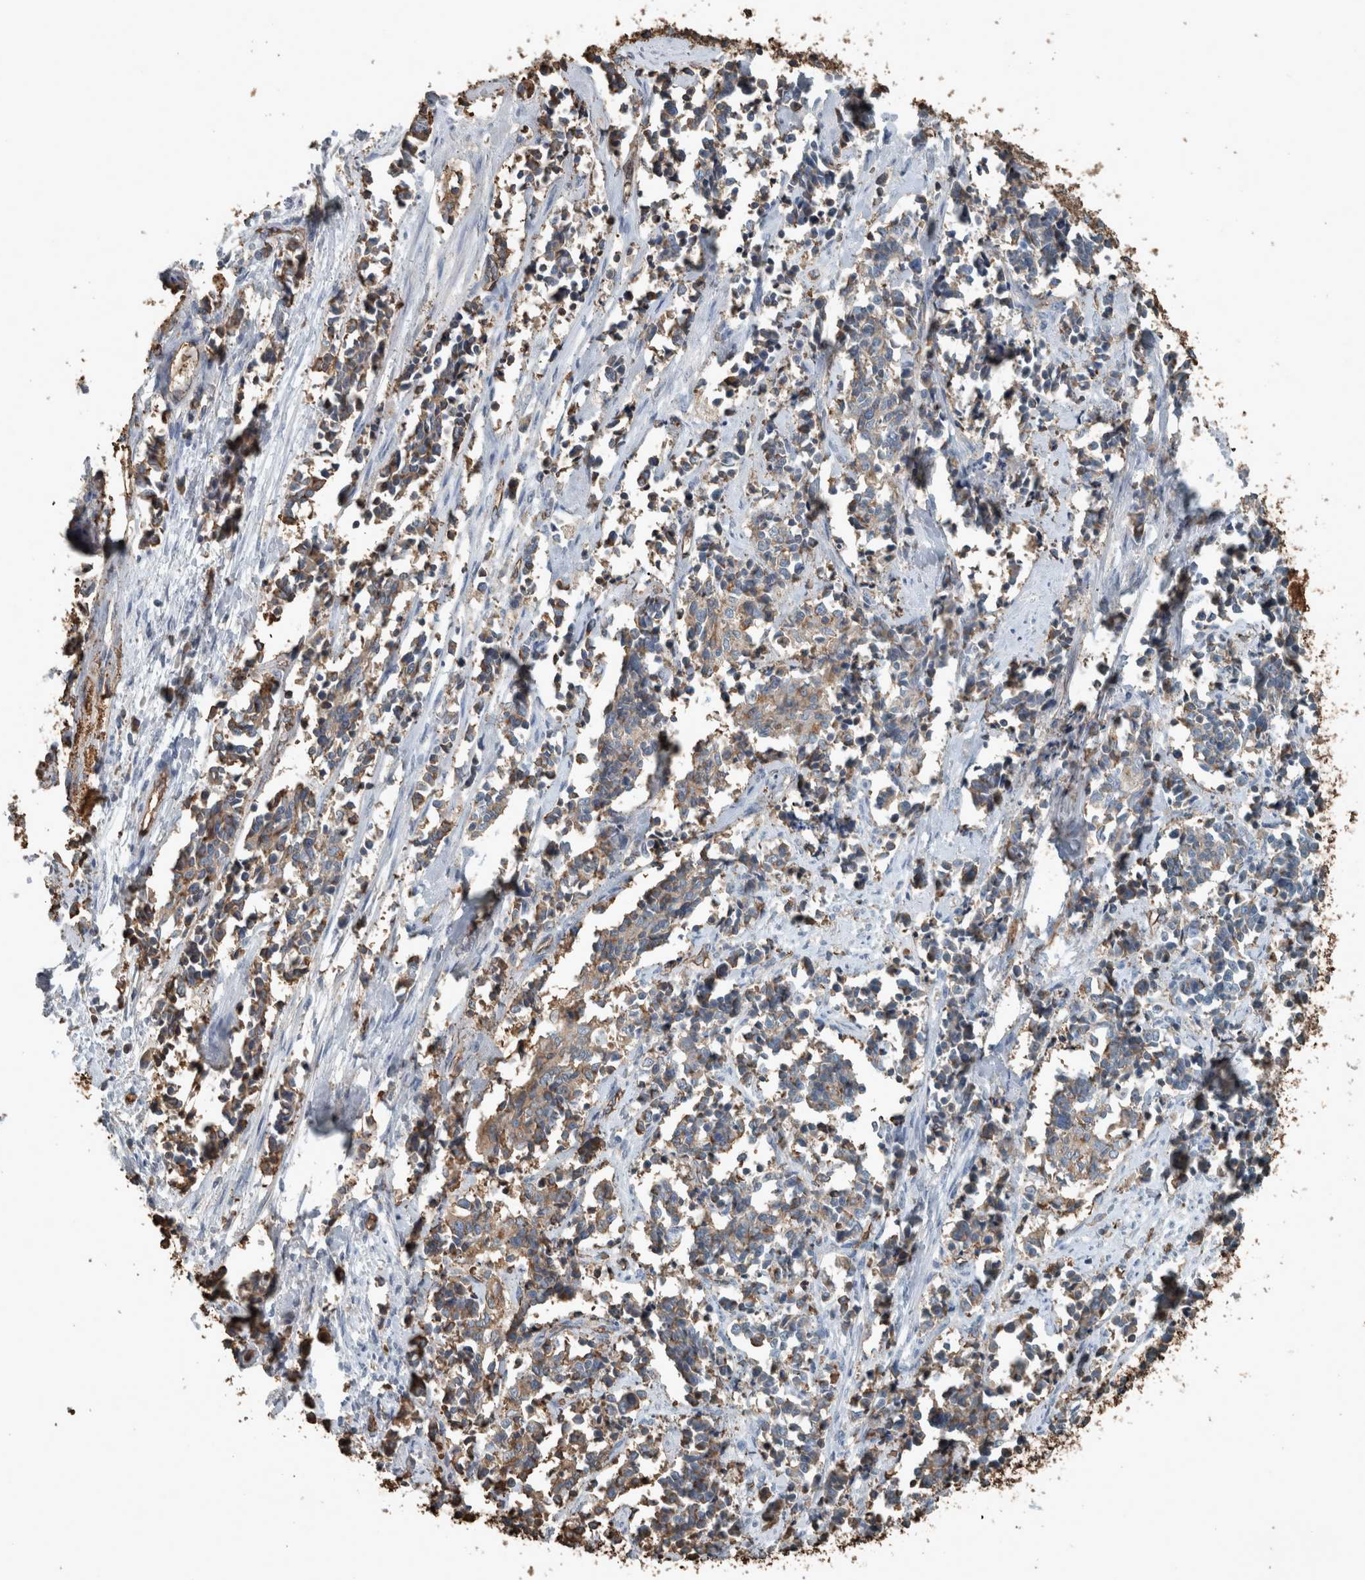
{"staining": {"intensity": "weak", "quantity": "25%-75%", "location": "cytoplasmic/membranous"}, "tissue": "cervical cancer", "cell_type": "Tumor cells", "image_type": "cancer", "snomed": [{"axis": "morphology", "description": "Squamous cell carcinoma, NOS"}, {"axis": "topography", "description": "Cervix"}], "caption": "A high-resolution image shows immunohistochemistry staining of cervical squamous cell carcinoma, which demonstrates weak cytoplasmic/membranous expression in approximately 25%-75% of tumor cells.", "gene": "LBP", "patient": {"sex": "female", "age": 35}}